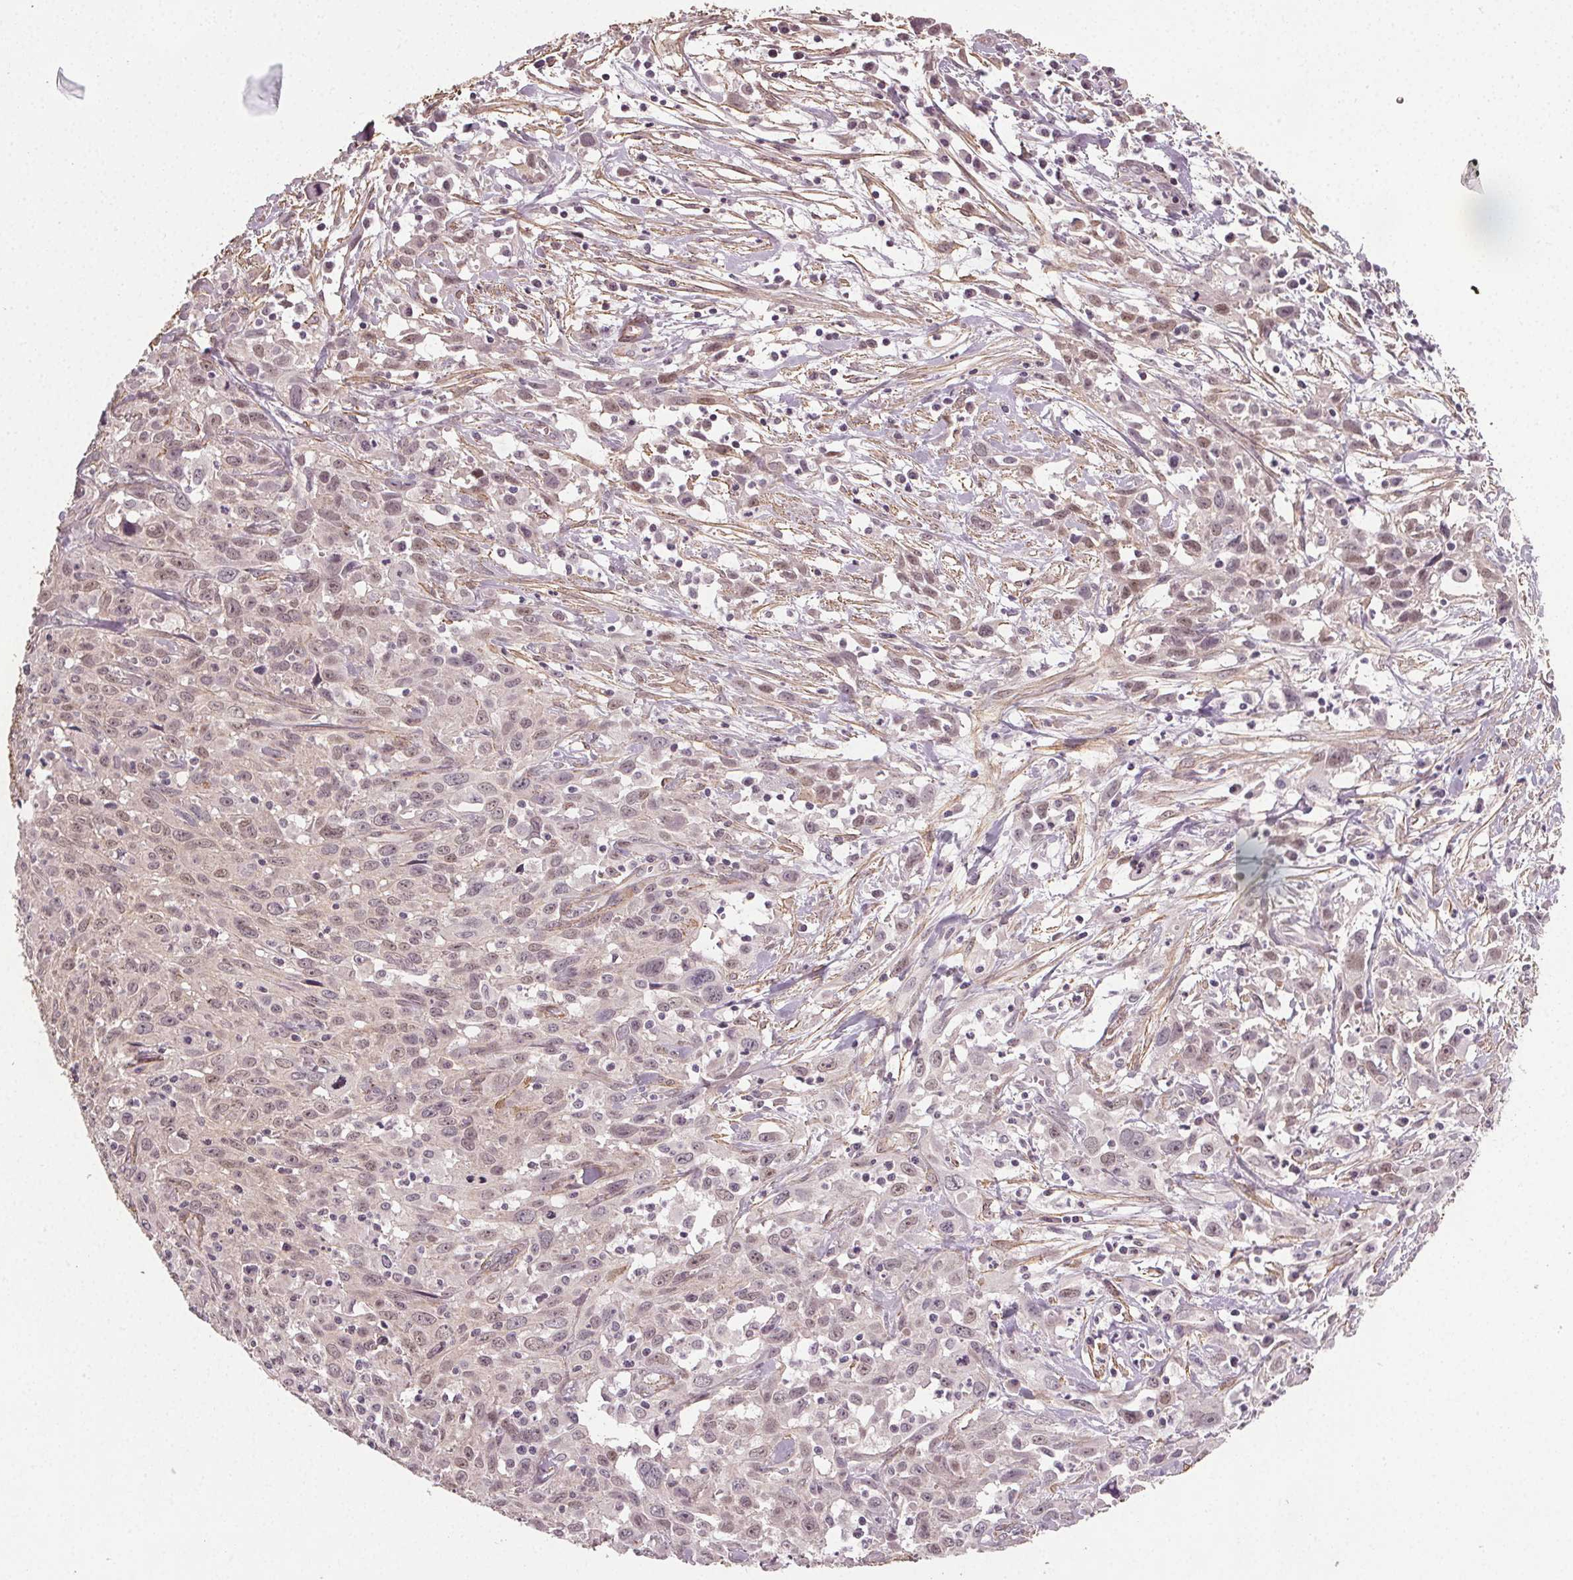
{"staining": {"intensity": "moderate", "quantity": "<25%", "location": "cytoplasmic/membranous,nuclear"}, "tissue": "cervical cancer", "cell_type": "Tumor cells", "image_type": "cancer", "snomed": [{"axis": "morphology", "description": "Squamous cell carcinoma, NOS"}, {"axis": "topography", "description": "Cervix"}], "caption": "Protein analysis of cervical cancer (squamous cell carcinoma) tissue displays moderate cytoplasmic/membranous and nuclear expression in approximately <25% of tumor cells. (IHC, brightfield microscopy, high magnification).", "gene": "PKP1", "patient": {"sex": "female", "age": 38}}